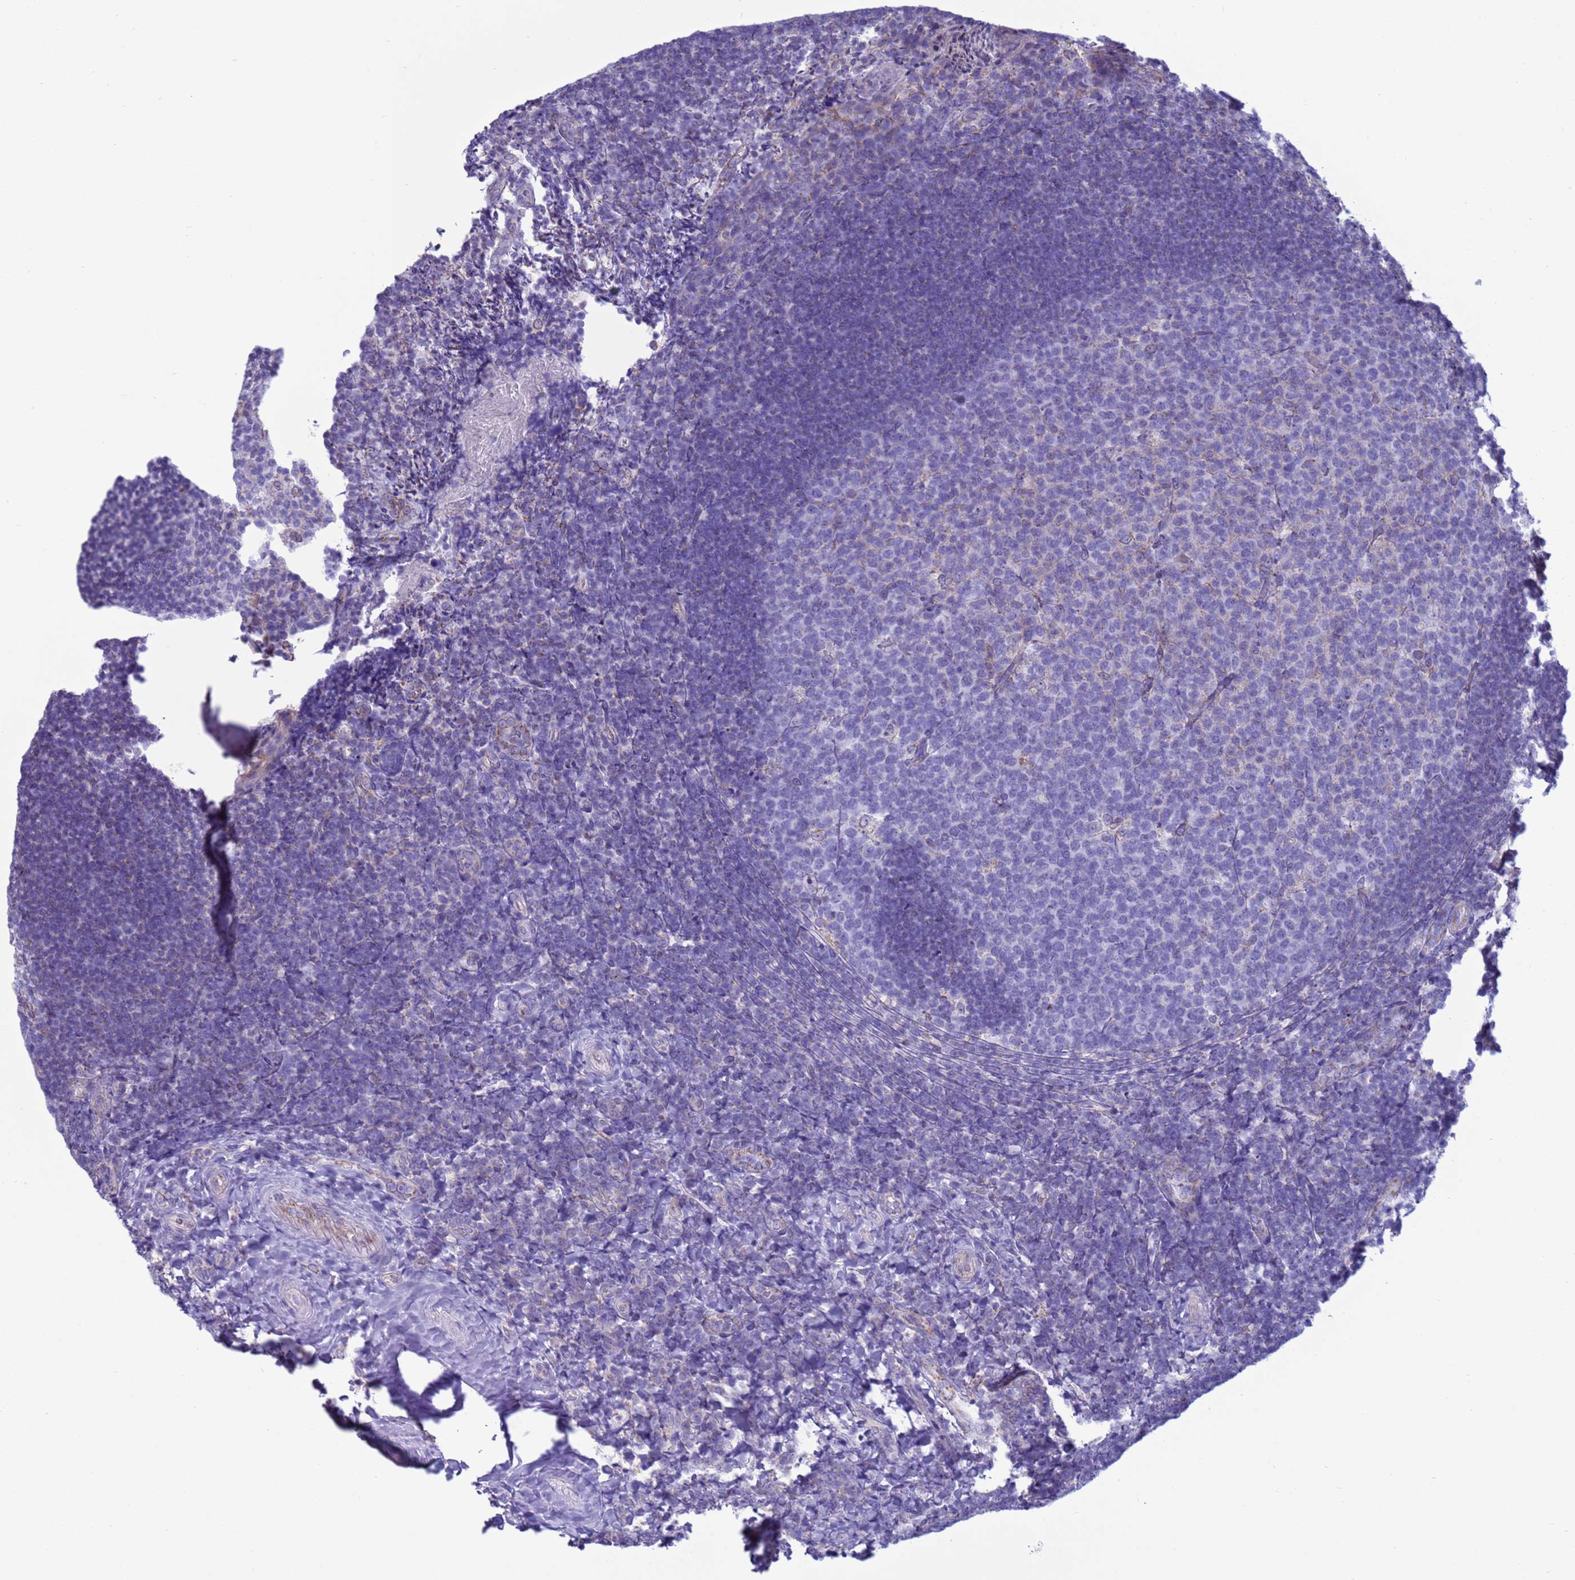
{"staining": {"intensity": "negative", "quantity": "none", "location": "none"}, "tissue": "tonsil", "cell_type": "Germinal center cells", "image_type": "normal", "snomed": [{"axis": "morphology", "description": "Normal tissue, NOS"}, {"axis": "topography", "description": "Tonsil"}], "caption": "Germinal center cells are negative for brown protein staining in benign tonsil. (Stains: DAB (3,3'-diaminobenzidine) immunohistochemistry with hematoxylin counter stain, Microscopy: brightfield microscopy at high magnification).", "gene": "HPCAL1", "patient": {"sex": "female", "age": 10}}